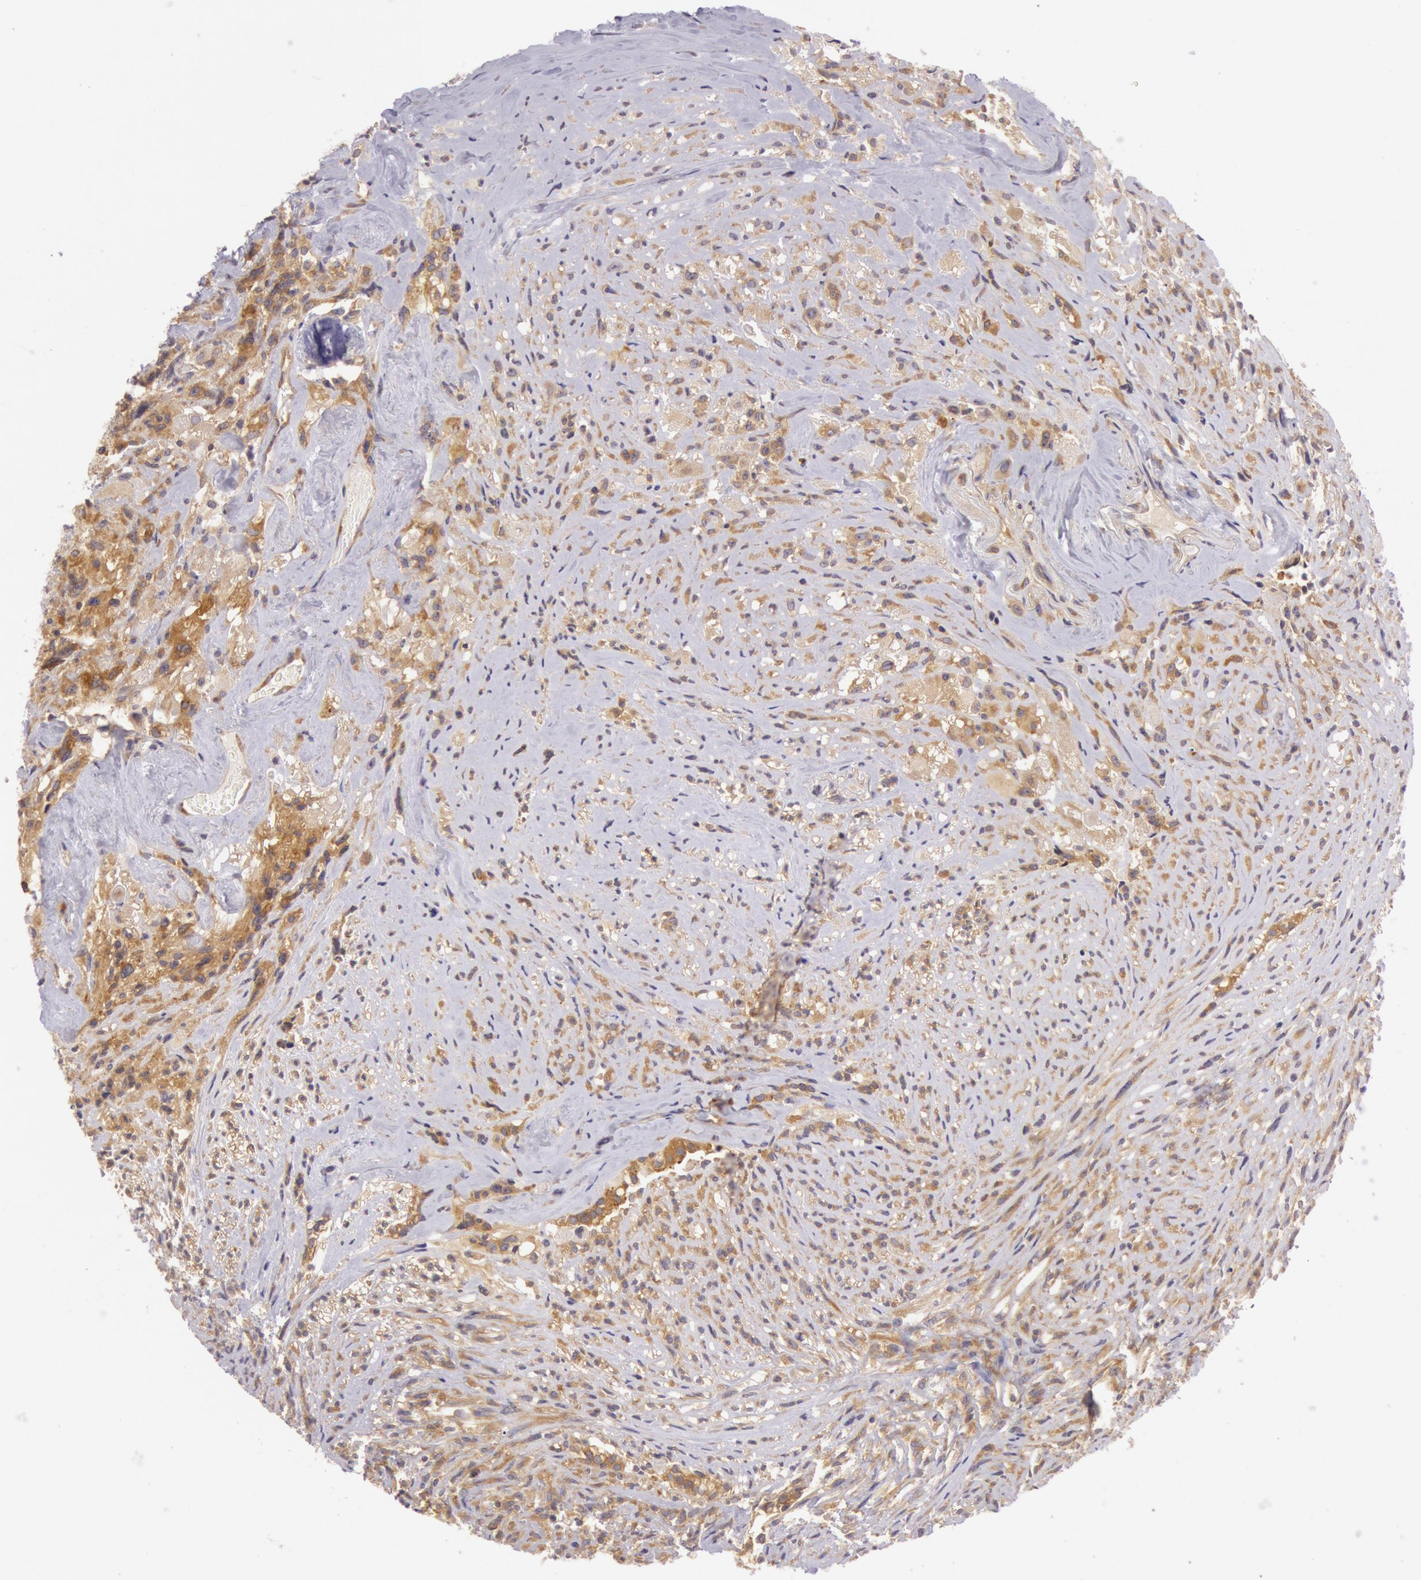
{"staining": {"intensity": "moderate", "quantity": "25%-75%", "location": "cytoplasmic/membranous"}, "tissue": "glioma", "cell_type": "Tumor cells", "image_type": "cancer", "snomed": [{"axis": "morphology", "description": "Glioma, malignant, High grade"}, {"axis": "topography", "description": "Brain"}], "caption": "Protein expression analysis of human malignant high-grade glioma reveals moderate cytoplasmic/membranous expression in approximately 25%-75% of tumor cells.", "gene": "CHUK", "patient": {"sex": "male", "age": 48}}